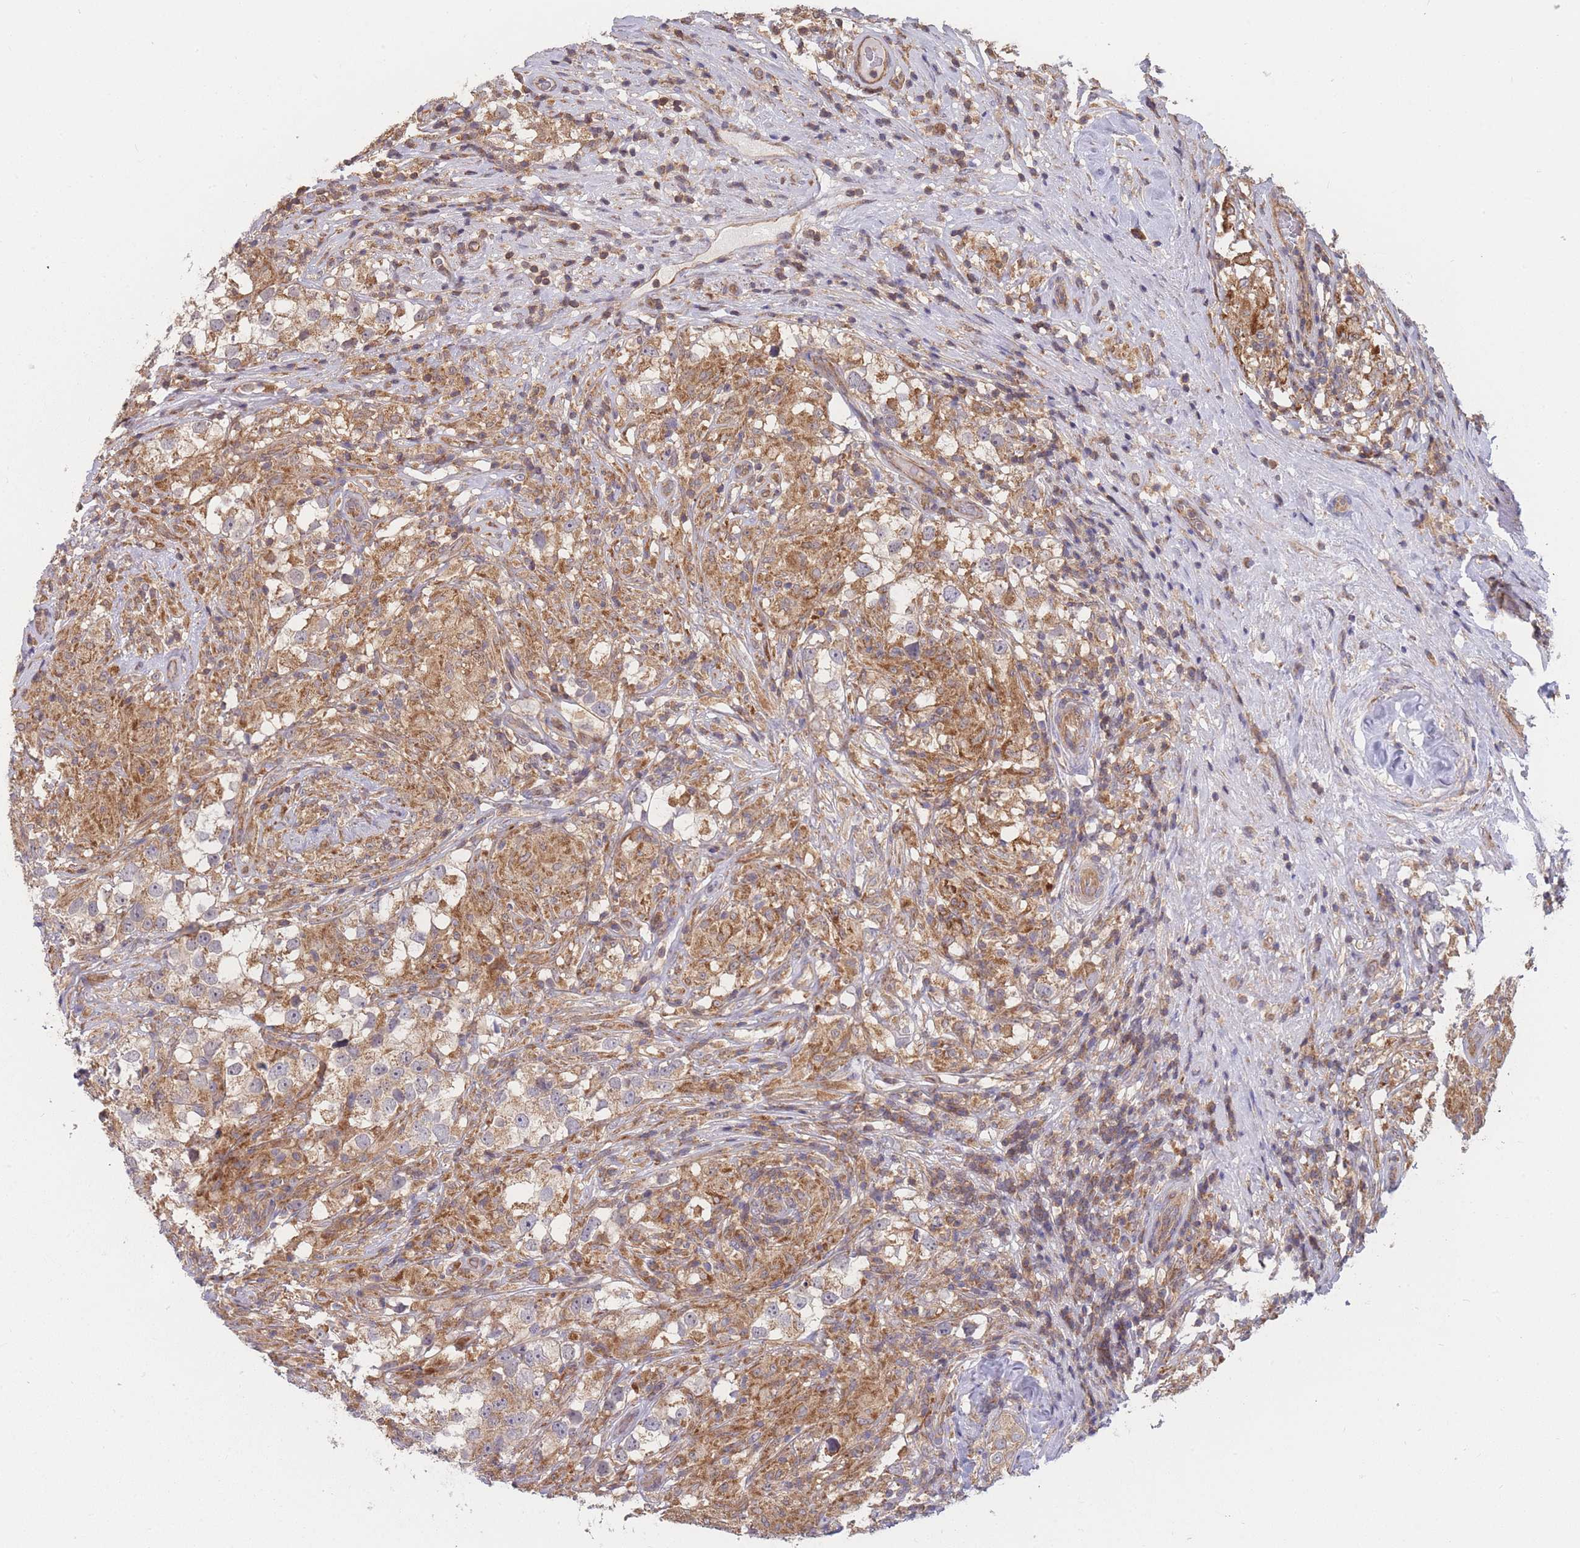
{"staining": {"intensity": "moderate", "quantity": ">75%", "location": "cytoplasmic/membranous"}, "tissue": "testis cancer", "cell_type": "Tumor cells", "image_type": "cancer", "snomed": [{"axis": "morphology", "description": "Seminoma, NOS"}, {"axis": "topography", "description": "Testis"}], "caption": "Immunohistochemical staining of testis cancer (seminoma) shows moderate cytoplasmic/membranous protein positivity in about >75% of tumor cells.", "gene": "MRPS18B", "patient": {"sex": "male", "age": 46}}